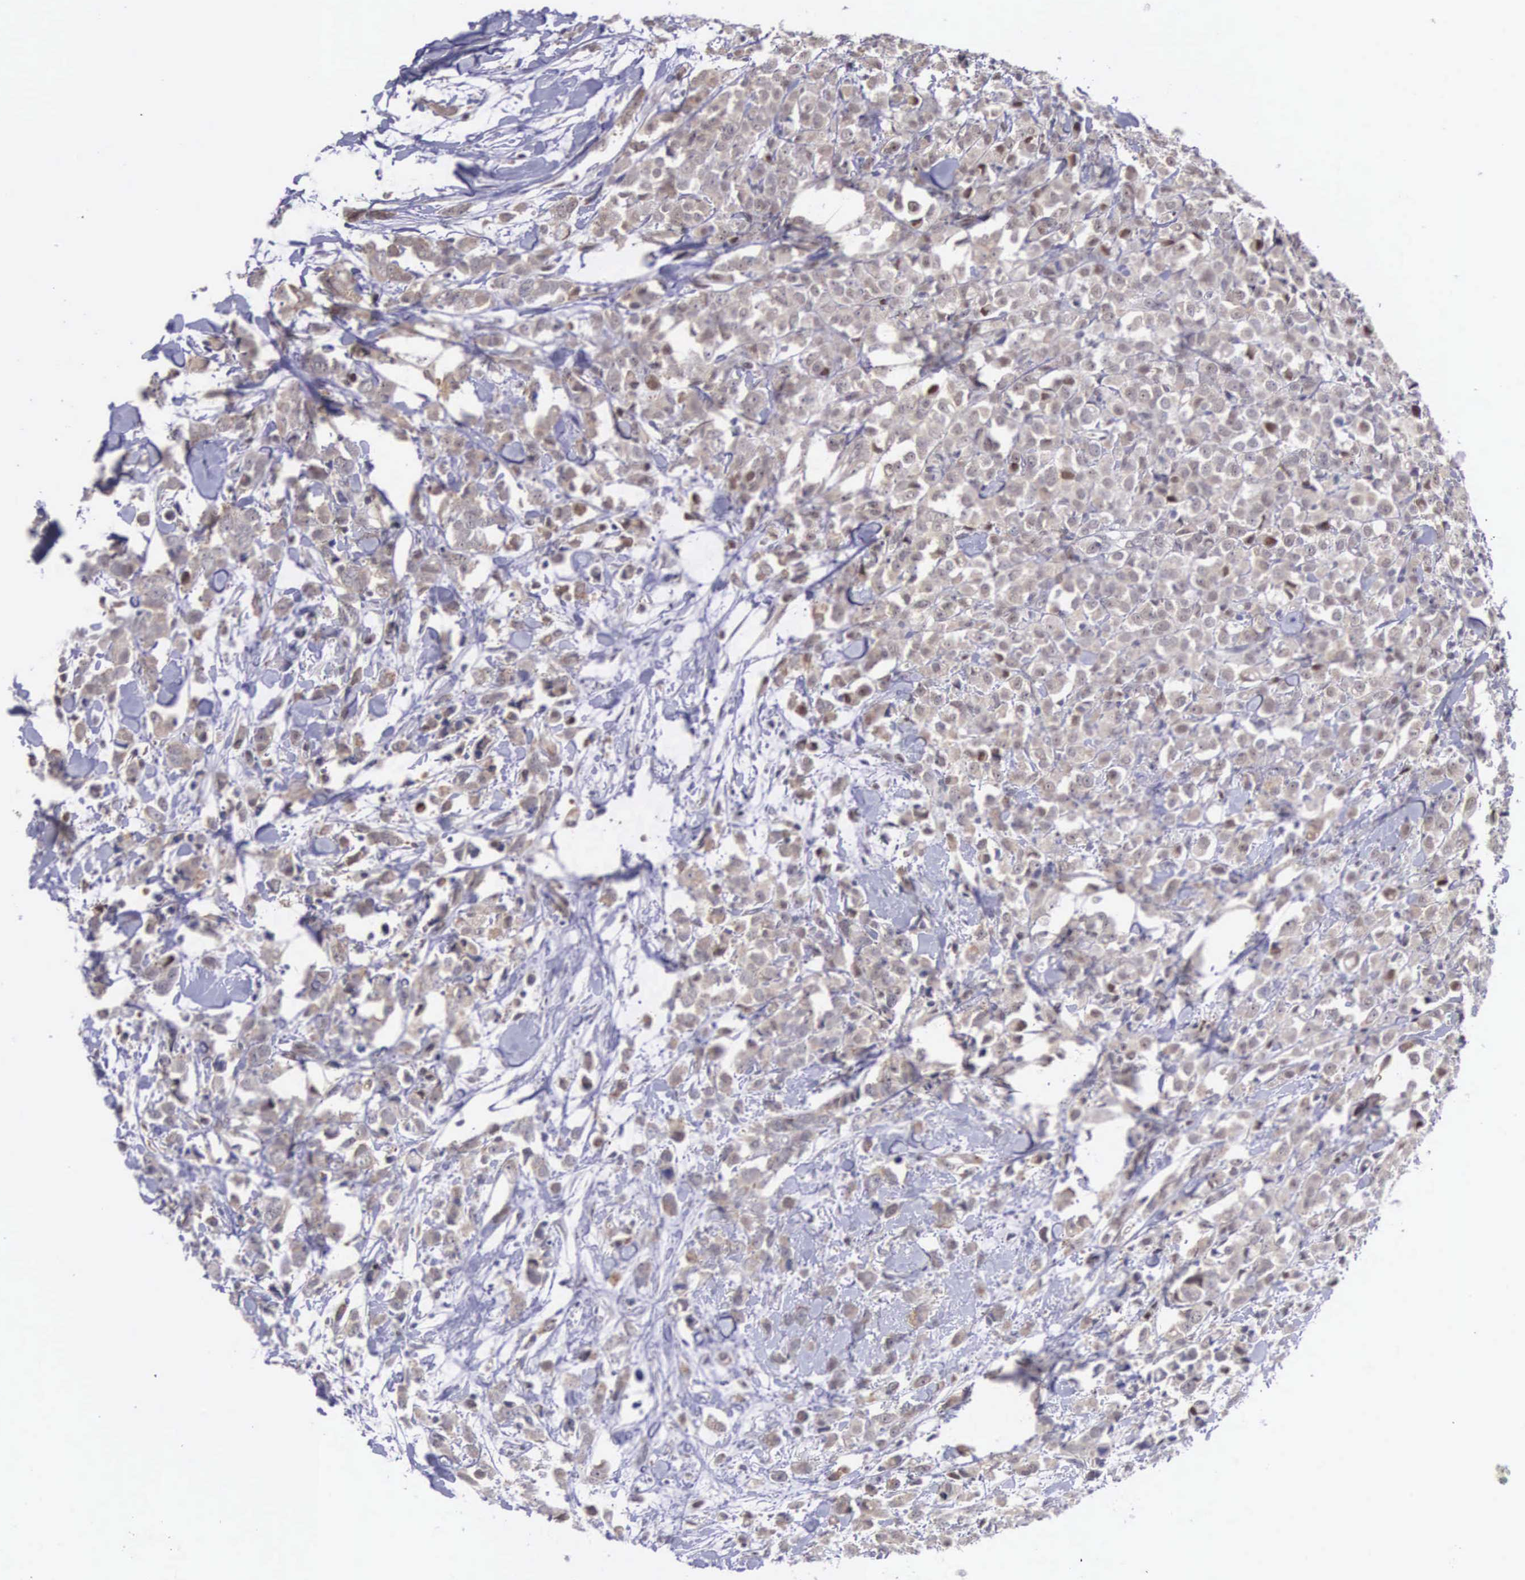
{"staining": {"intensity": "weak", "quantity": "25%-75%", "location": "cytoplasmic/membranous"}, "tissue": "breast cancer", "cell_type": "Tumor cells", "image_type": "cancer", "snomed": [{"axis": "morphology", "description": "Lobular carcinoma"}, {"axis": "topography", "description": "Breast"}], "caption": "Immunohistochemical staining of human breast cancer (lobular carcinoma) exhibits low levels of weak cytoplasmic/membranous protein expression in approximately 25%-75% of tumor cells.", "gene": "SLC25A21", "patient": {"sex": "female", "age": 57}}